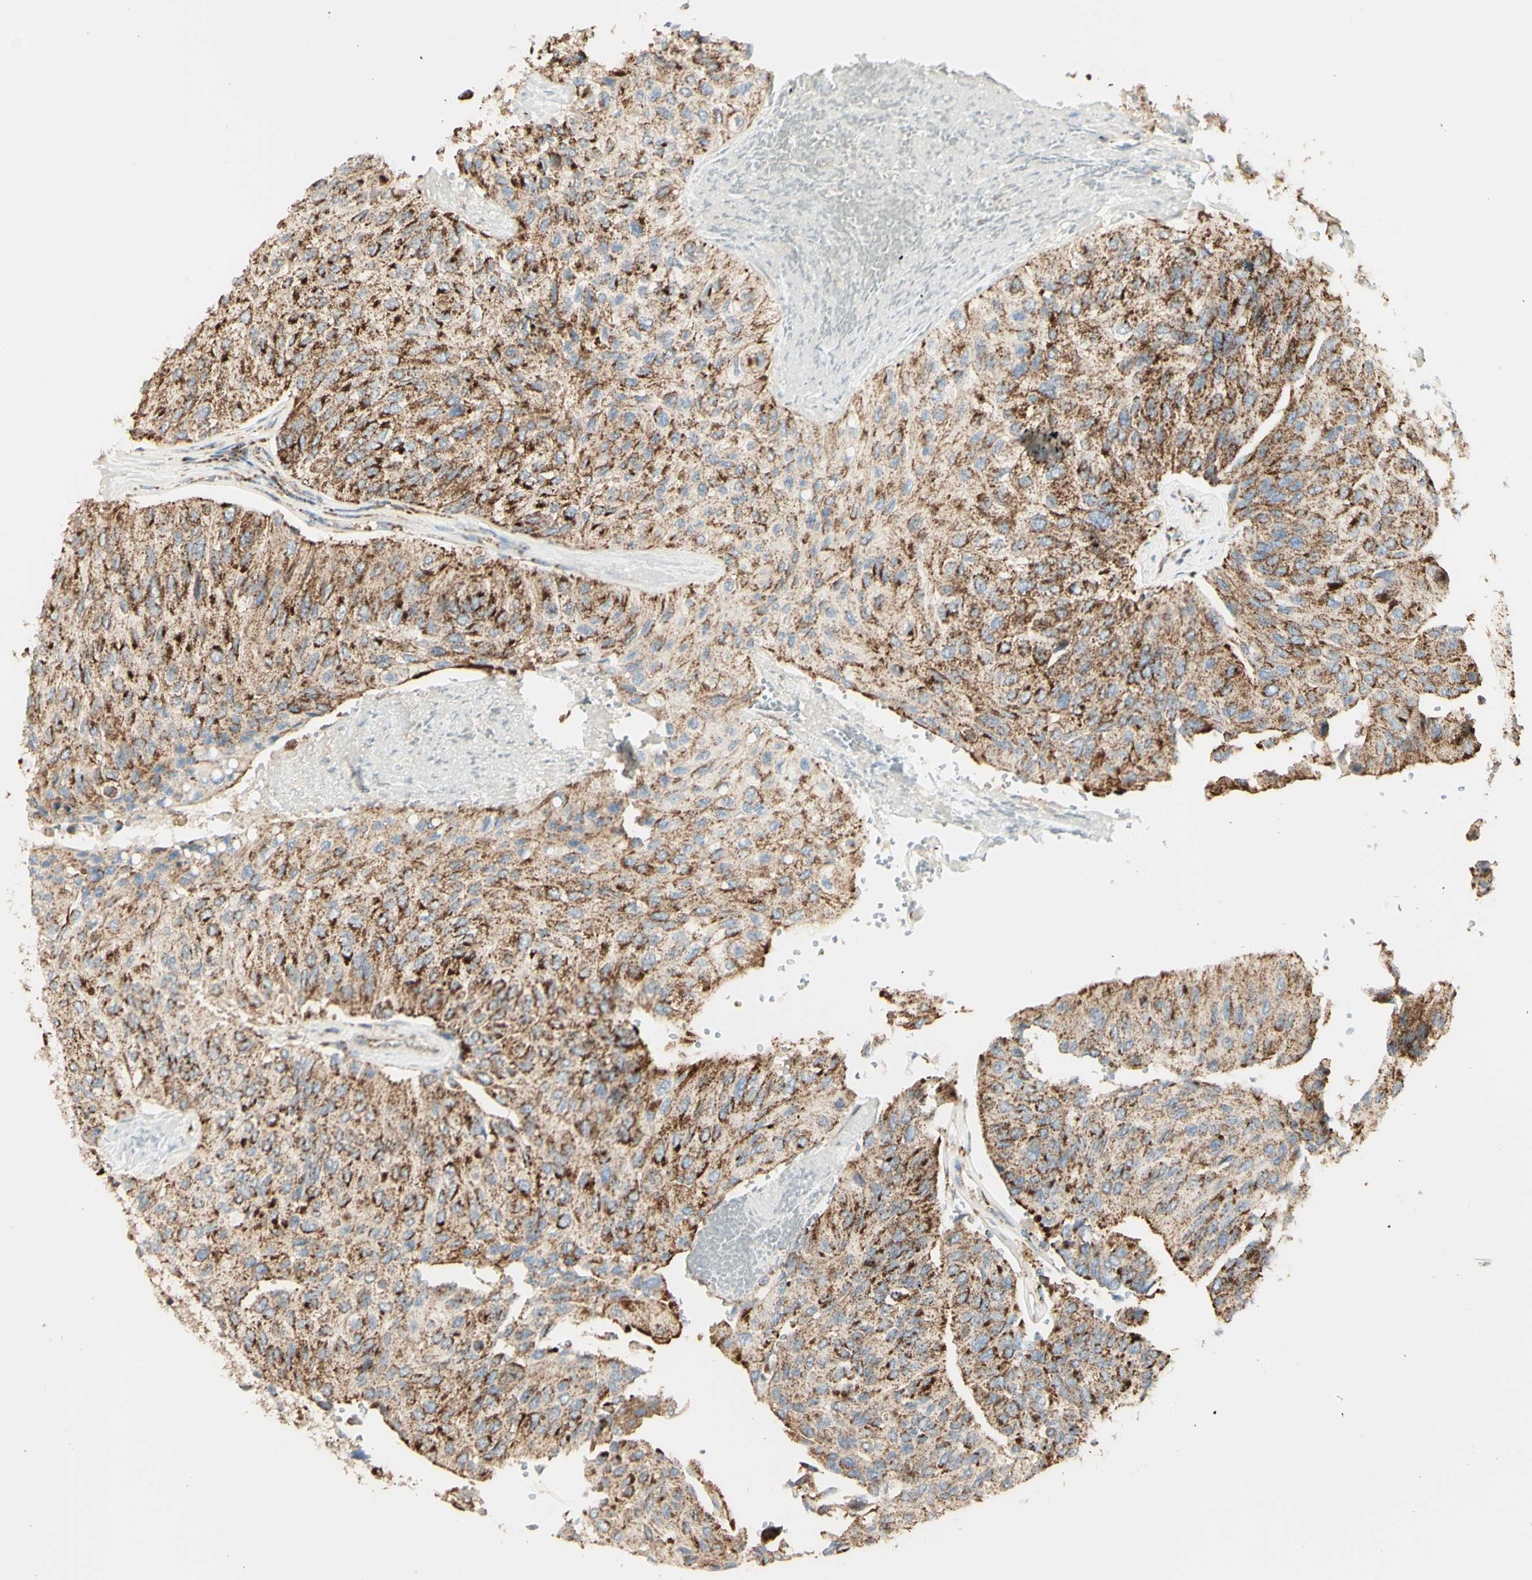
{"staining": {"intensity": "strong", "quantity": ">75%", "location": "cytoplasmic/membranous"}, "tissue": "urothelial cancer", "cell_type": "Tumor cells", "image_type": "cancer", "snomed": [{"axis": "morphology", "description": "Urothelial carcinoma, High grade"}, {"axis": "topography", "description": "Urinary bladder"}], "caption": "Urothelial carcinoma (high-grade) stained for a protein reveals strong cytoplasmic/membranous positivity in tumor cells.", "gene": "LETM1", "patient": {"sex": "male", "age": 66}}